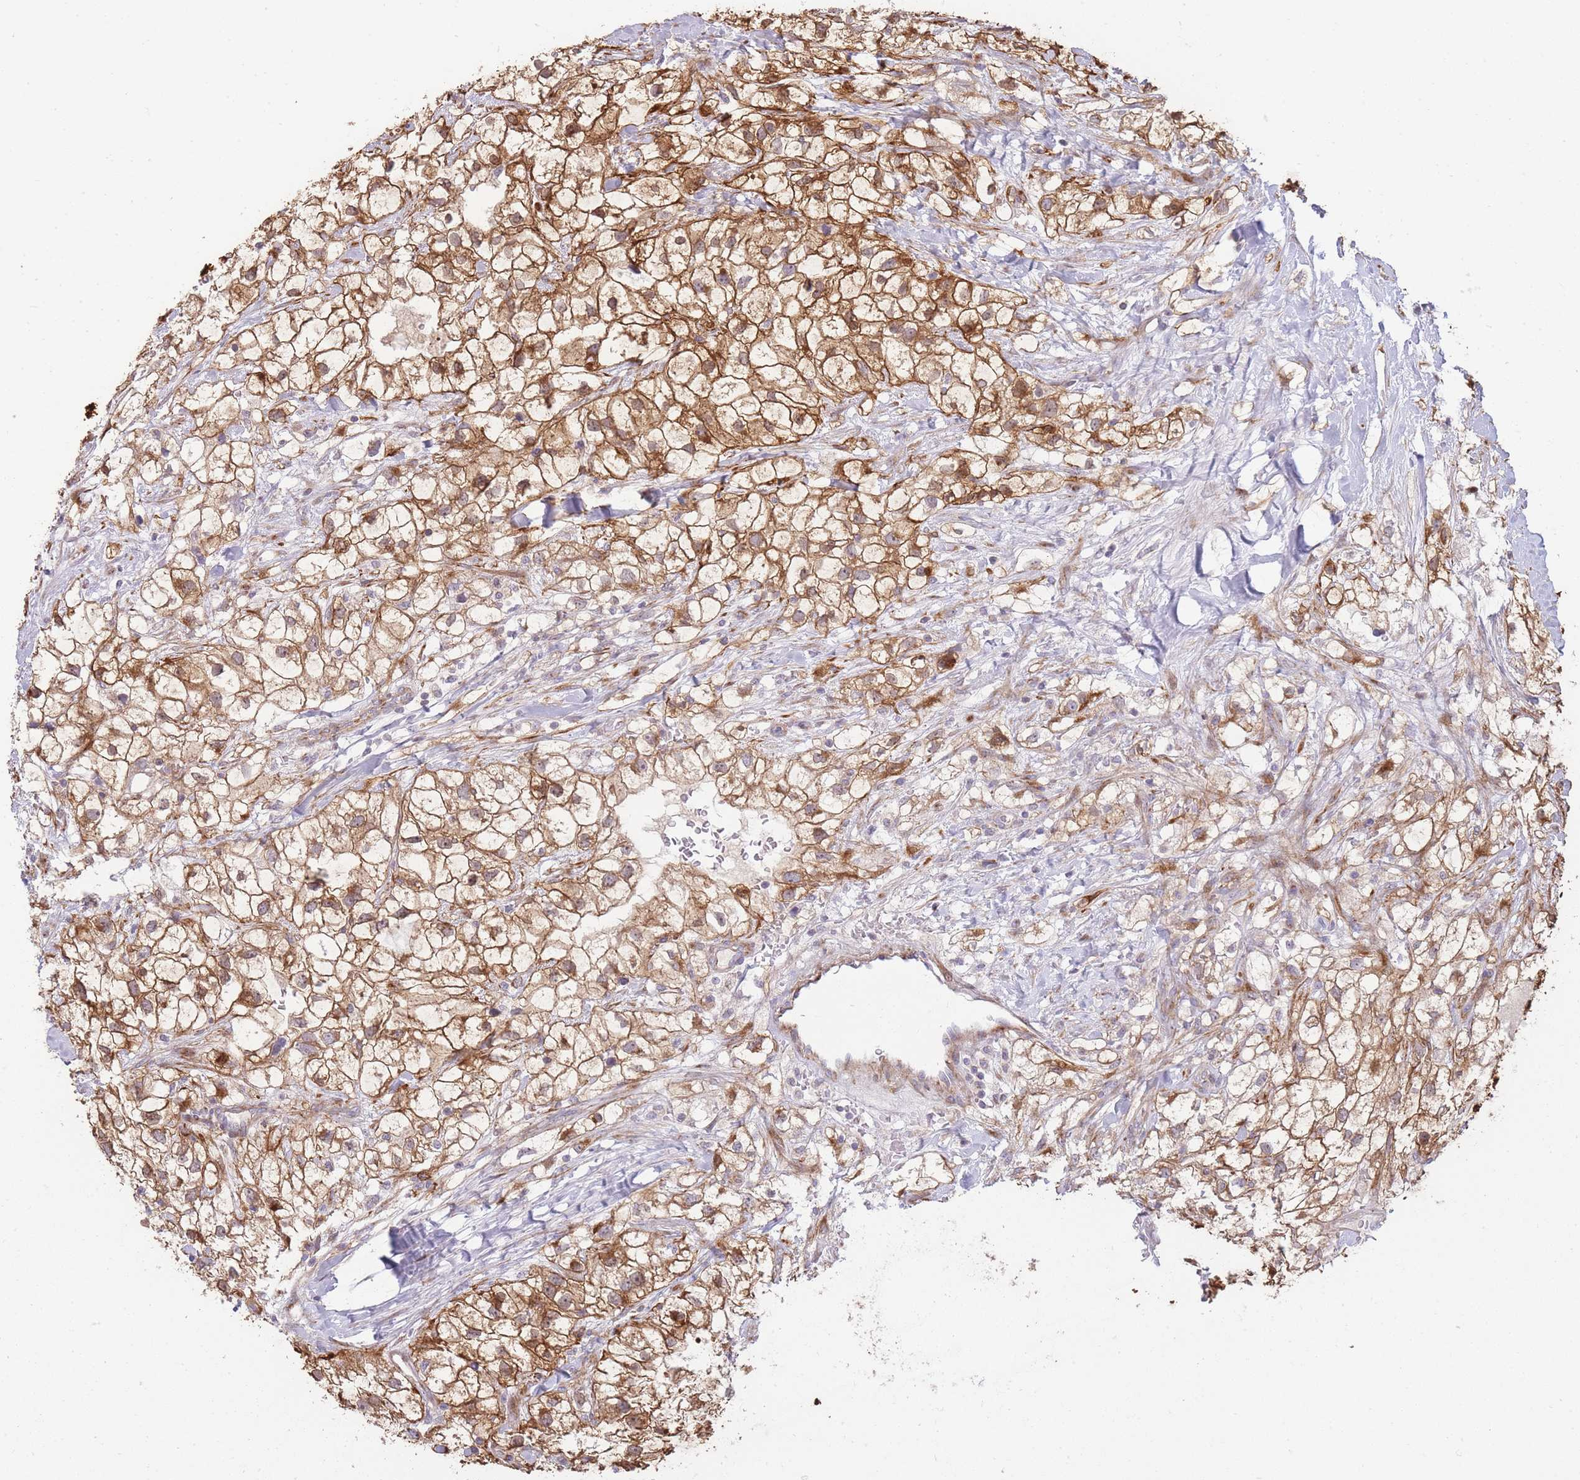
{"staining": {"intensity": "moderate", "quantity": ">75%", "location": "cytoplasmic/membranous"}, "tissue": "renal cancer", "cell_type": "Tumor cells", "image_type": "cancer", "snomed": [{"axis": "morphology", "description": "Adenocarcinoma, NOS"}, {"axis": "topography", "description": "Kidney"}], "caption": "Immunohistochemistry (DAB) staining of human renal cancer (adenocarcinoma) shows moderate cytoplasmic/membranous protein expression in about >75% of tumor cells.", "gene": "PPP3R2", "patient": {"sex": "male", "age": 59}}